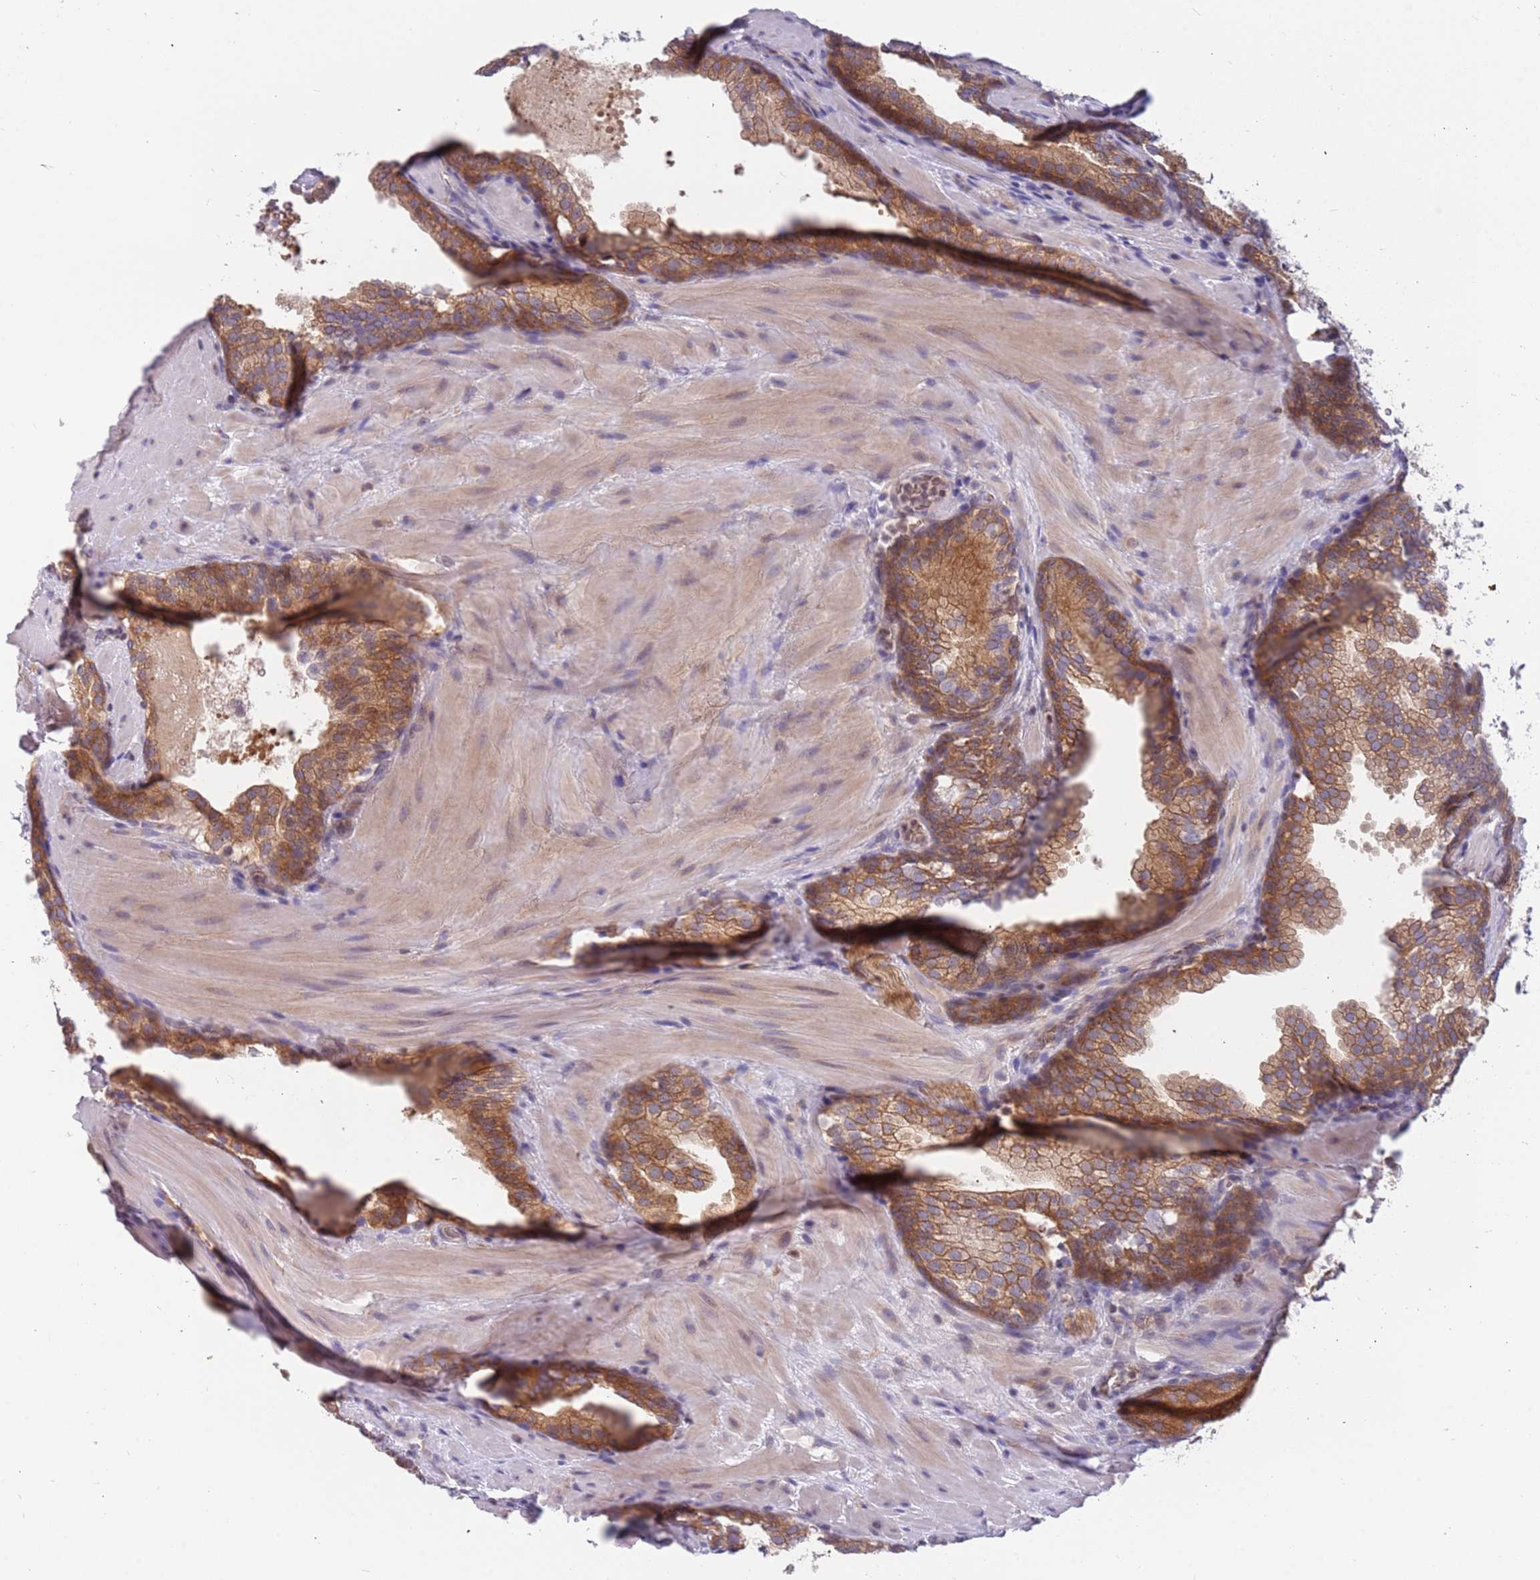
{"staining": {"intensity": "moderate", "quantity": ">75%", "location": "cytoplasmic/membranous"}, "tissue": "prostate cancer", "cell_type": "Tumor cells", "image_type": "cancer", "snomed": [{"axis": "morphology", "description": "Adenocarcinoma, High grade"}, {"axis": "topography", "description": "Prostate"}], "caption": "A brown stain labels moderate cytoplasmic/membranous expression of a protein in prostate high-grade adenocarcinoma tumor cells.", "gene": "ARHGEF5", "patient": {"sex": "male", "age": 60}}